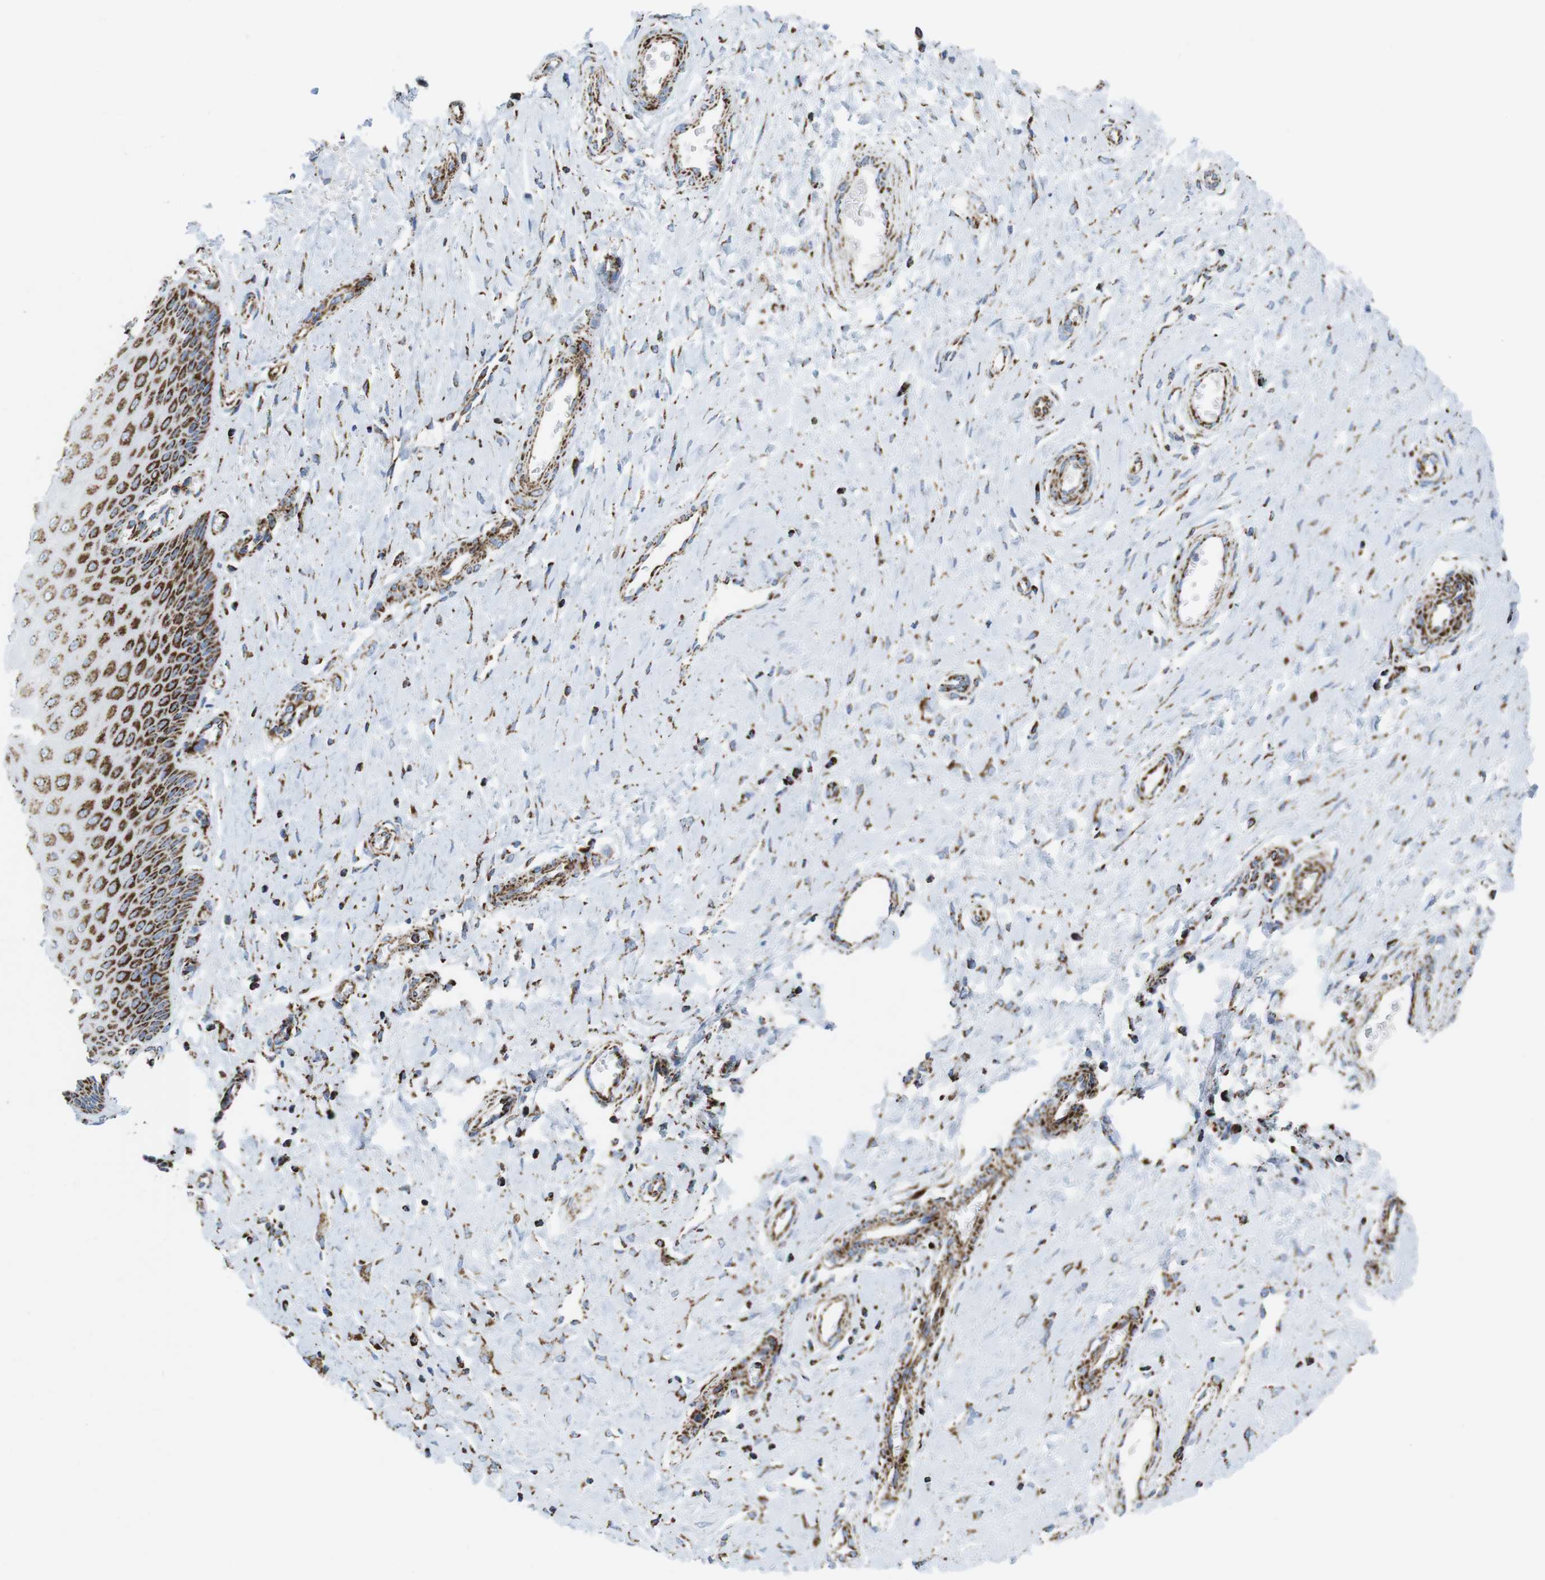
{"staining": {"intensity": "moderate", "quantity": ">75%", "location": "cytoplasmic/membranous"}, "tissue": "cervix", "cell_type": "Glandular cells", "image_type": "normal", "snomed": [{"axis": "morphology", "description": "Normal tissue, NOS"}, {"axis": "topography", "description": "Cervix"}], "caption": "Immunohistochemical staining of benign cervix shows >75% levels of moderate cytoplasmic/membranous protein staining in about >75% of glandular cells. The staining is performed using DAB (3,3'-diaminobenzidine) brown chromogen to label protein expression. The nuclei are counter-stained blue using hematoxylin.", "gene": "ATP5PO", "patient": {"sex": "female", "age": 55}}